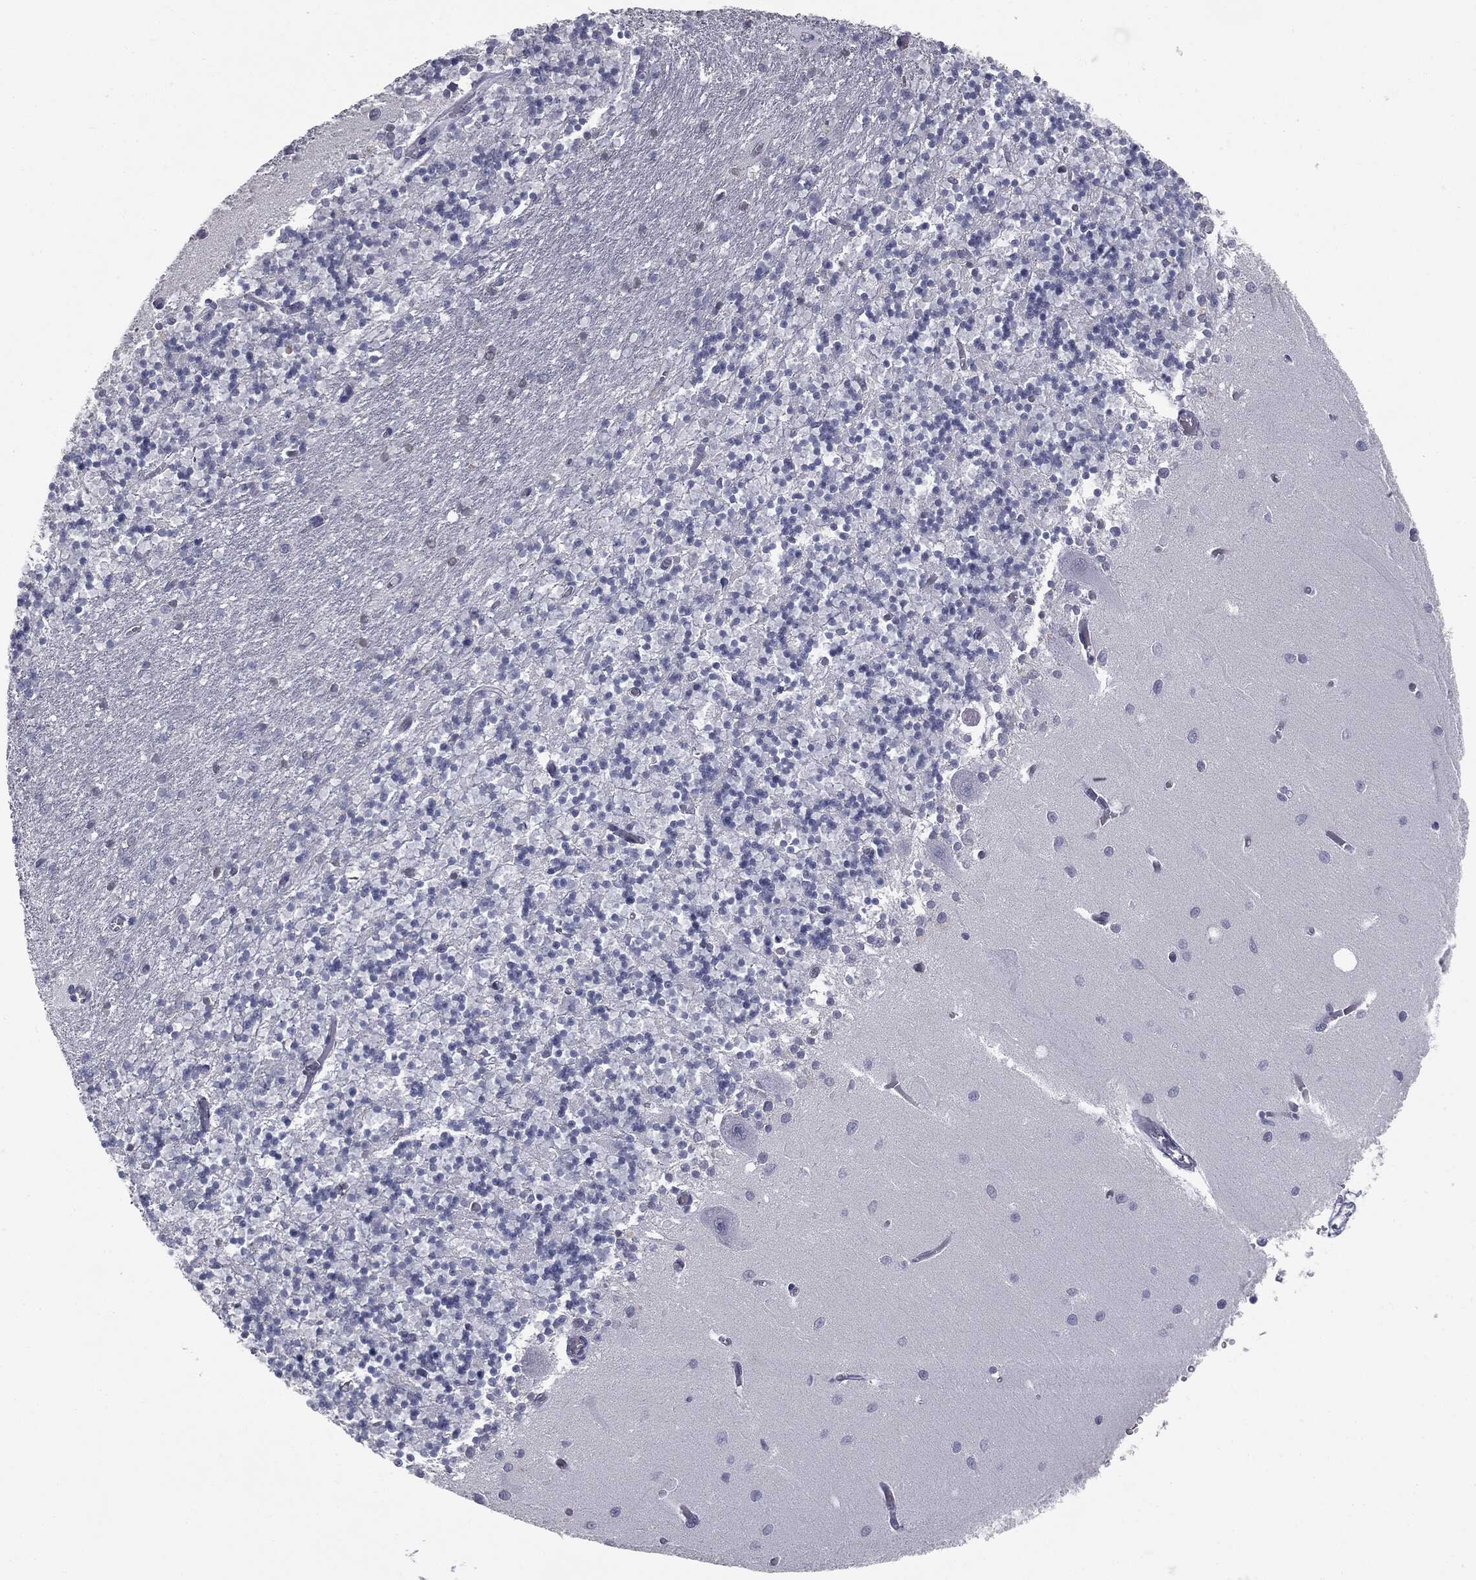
{"staining": {"intensity": "negative", "quantity": "none", "location": "none"}, "tissue": "cerebellum", "cell_type": "Cells in granular layer", "image_type": "normal", "snomed": [{"axis": "morphology", "description": "Normal tissue, NOS"}, {"axis": "topography", "description": "Cerebellum"}], "caption": "An IHC histopathology image of normal cerebellum is shown. There is no staining in cells in granular layer of cerebellum. (DAB immunohistochemistry visualized using brightfield microscopy, high magnification).", "gene": "ALDOB", "patient": {"sex": "female", "age": 64}}